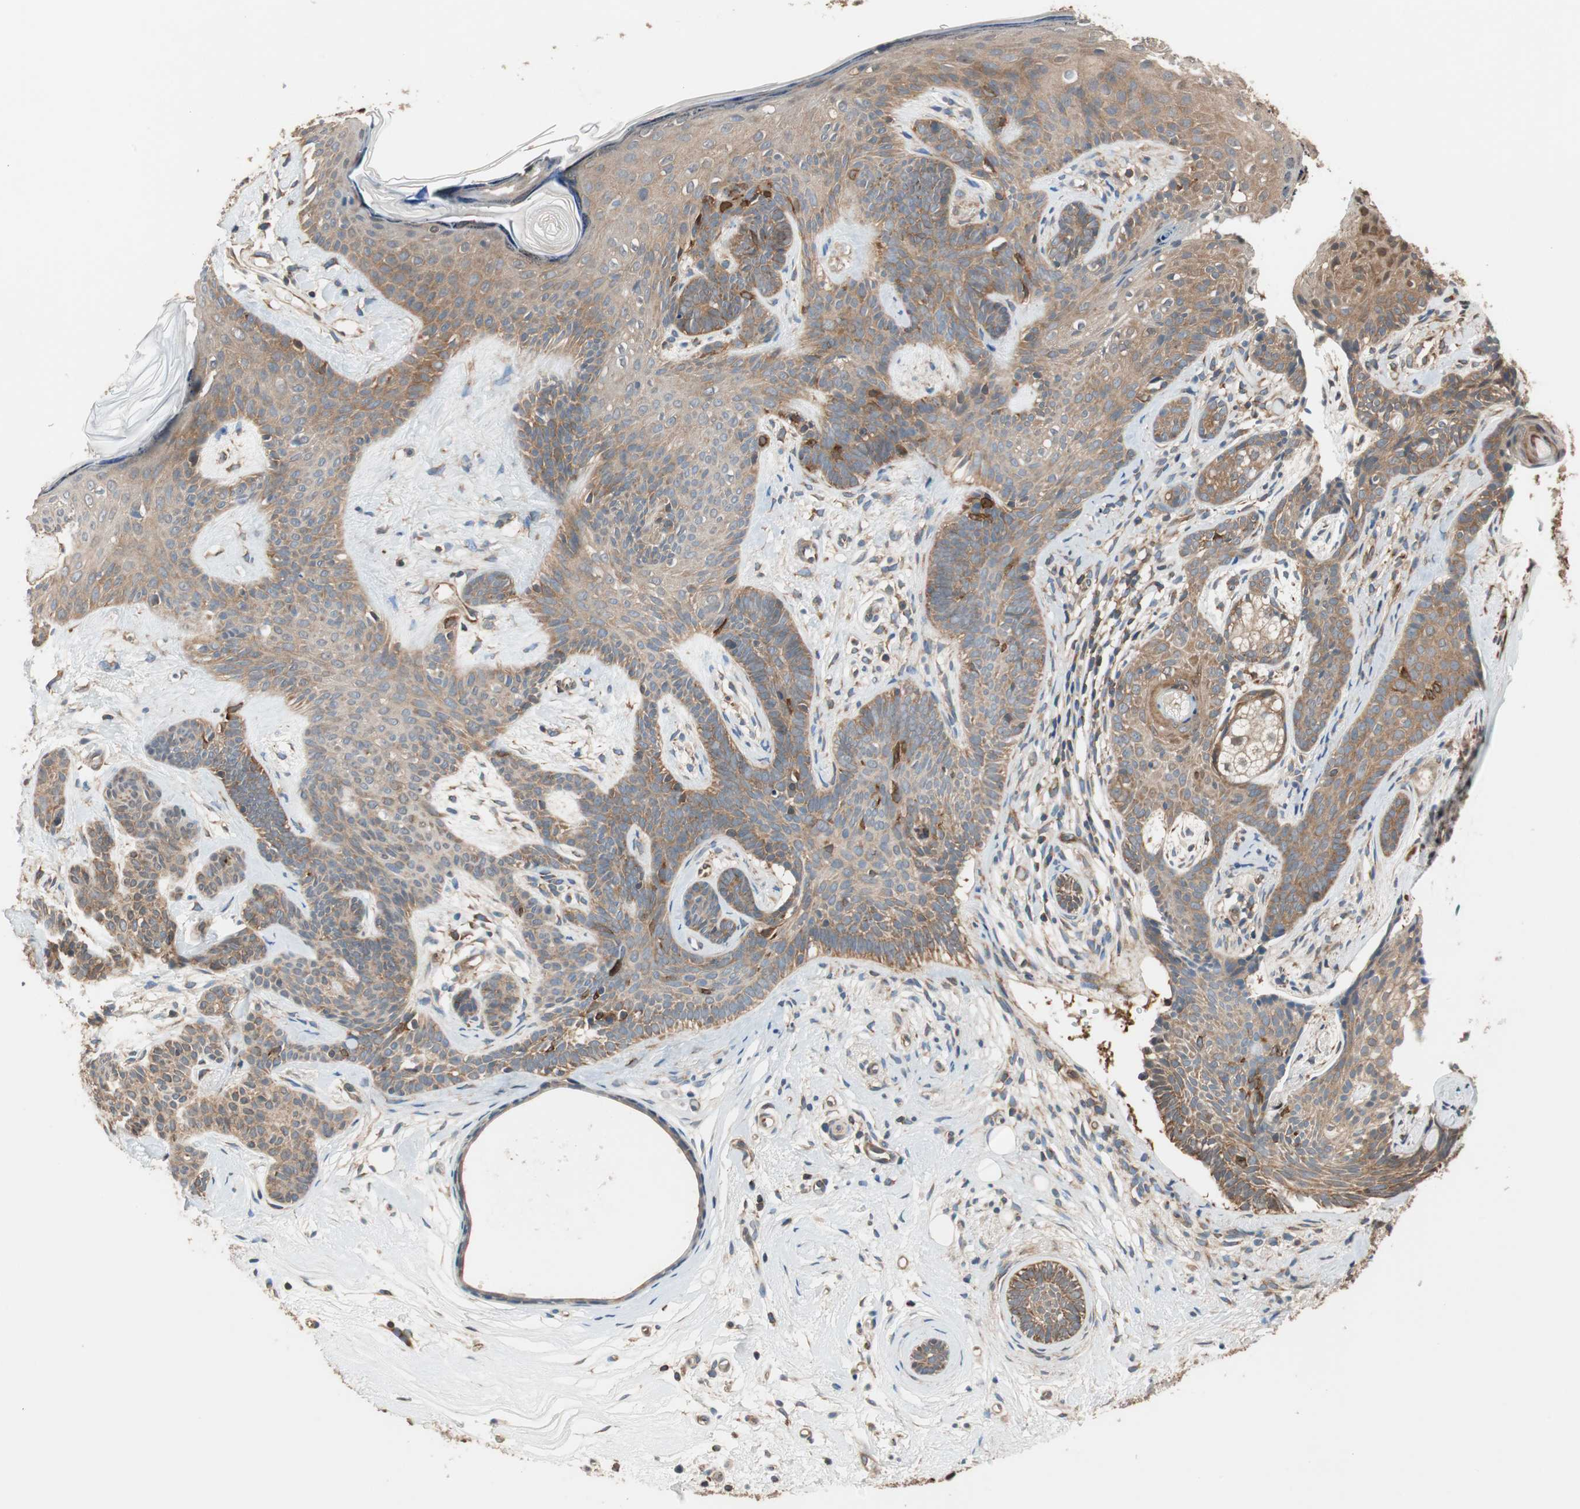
{"staining": {"intensity": "moderate", "quantity": ">75%", "location": "cytoplasmic/membranous"}, "tissue": "skin cancer", "cell_type": "Tumor cells", "image_type": "cancer", "snomed": [{"axis": "morphology", "description": "Developmental malformation"}, {"axis": "morphology", "description": "Basal cell carcinoma"}, {"axis": "topography", "description": "Skin"}], "caption": "Skin cancer (basal cell carcinoma) tissue displays moderate cytoplasmic/membranous staining in about >75% of tumor cells, visualized by immunohistochemistry.", "gene": "WASL", "patient": {"sex": "female", "age": 62}}